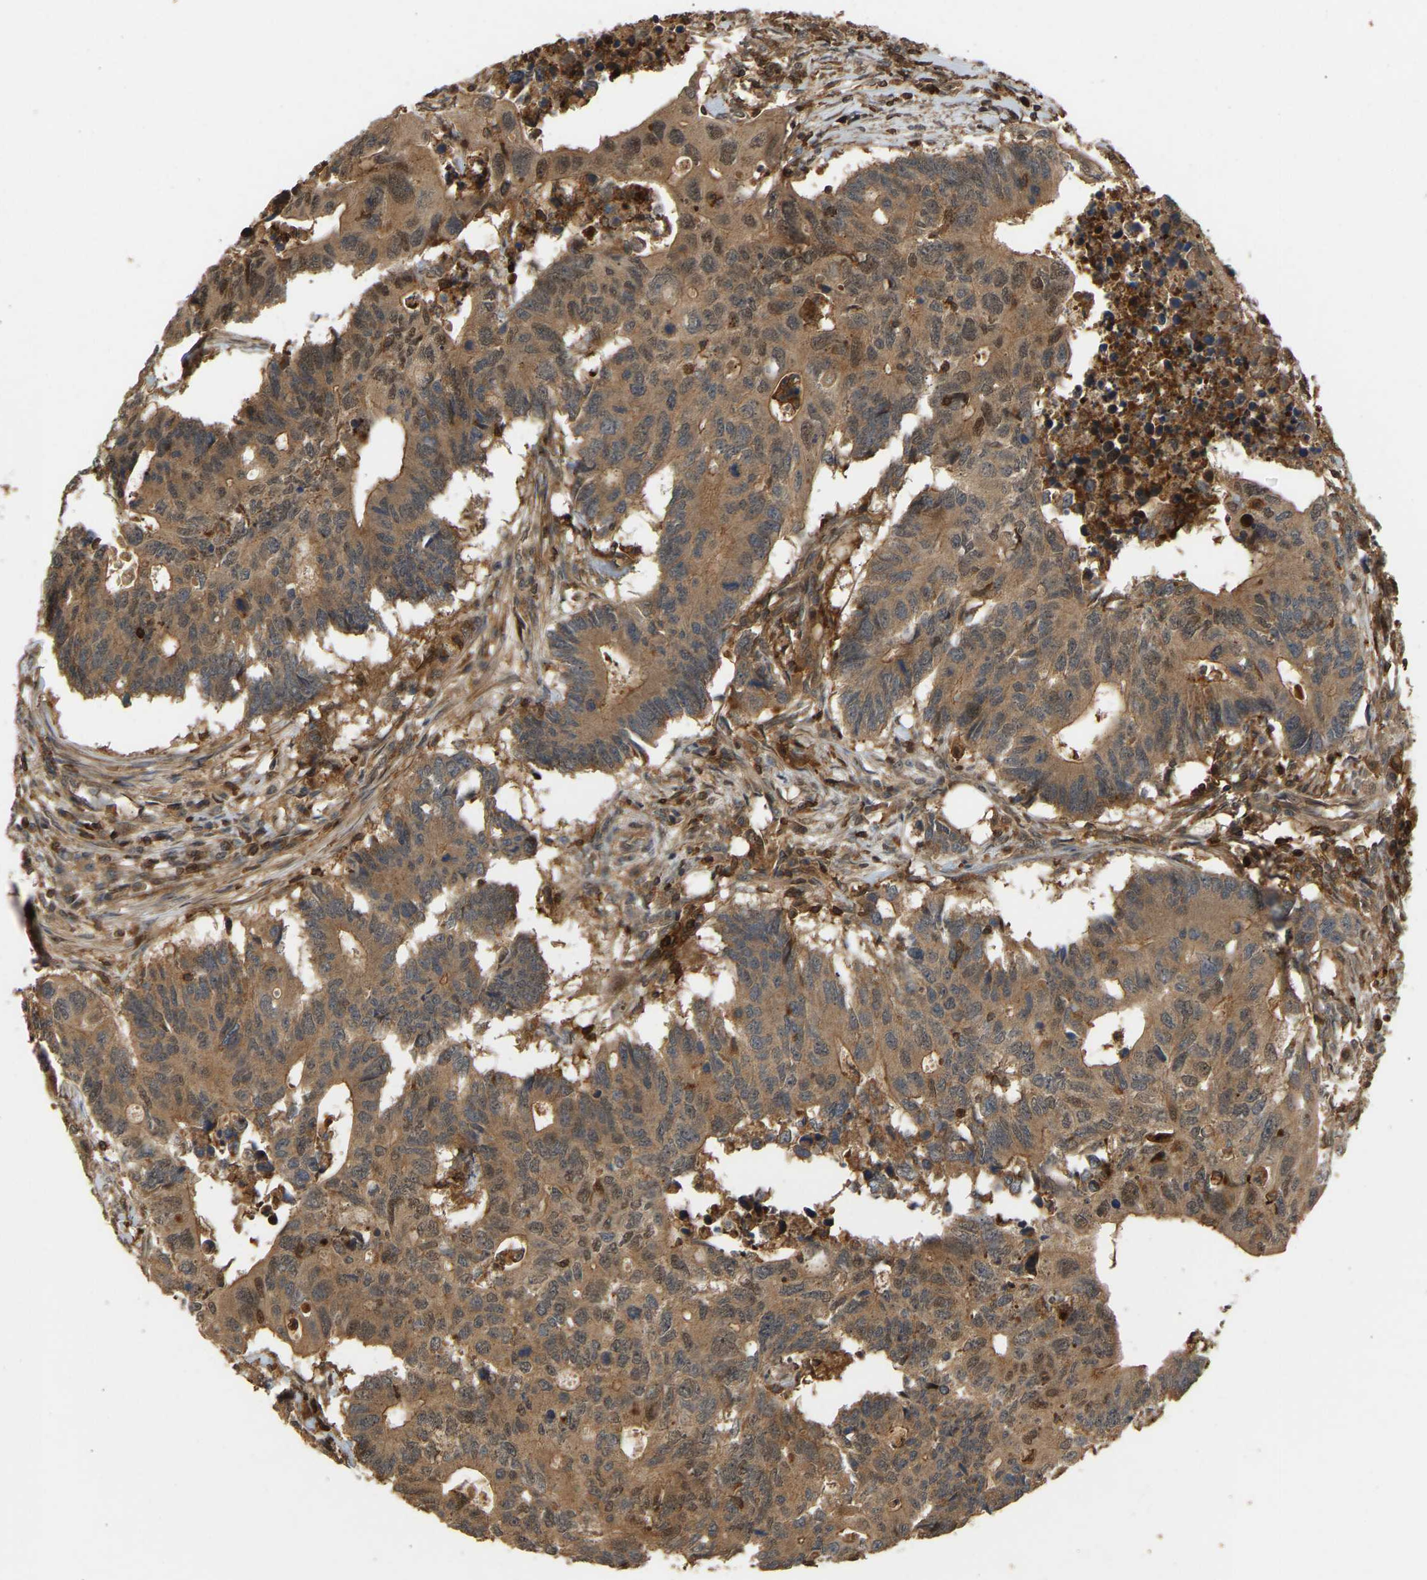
{"staining": {"intensity": "moderate", "quantity": ">75%", "location": "cytoplasmic/membranous"}, "tissue": "colorectal cancer", "cell_type": "Tumor cells", "image_type": "cancer", "snomed": [{"axis": "morphology", "description": "Adenocarcinoma, NOS"}, {"axis": "topography", "description": "Colon"}], "caption": "Moderate cytoplasmic/membranous positivity is appreciated in approximately >75% of tumor cells in colorectal cancer. Immunohistochemistry stains the protein in brown and the nuclei are stained blue.", "gene": "GOPC", "patient": {"sex": "male", "age": 71}}